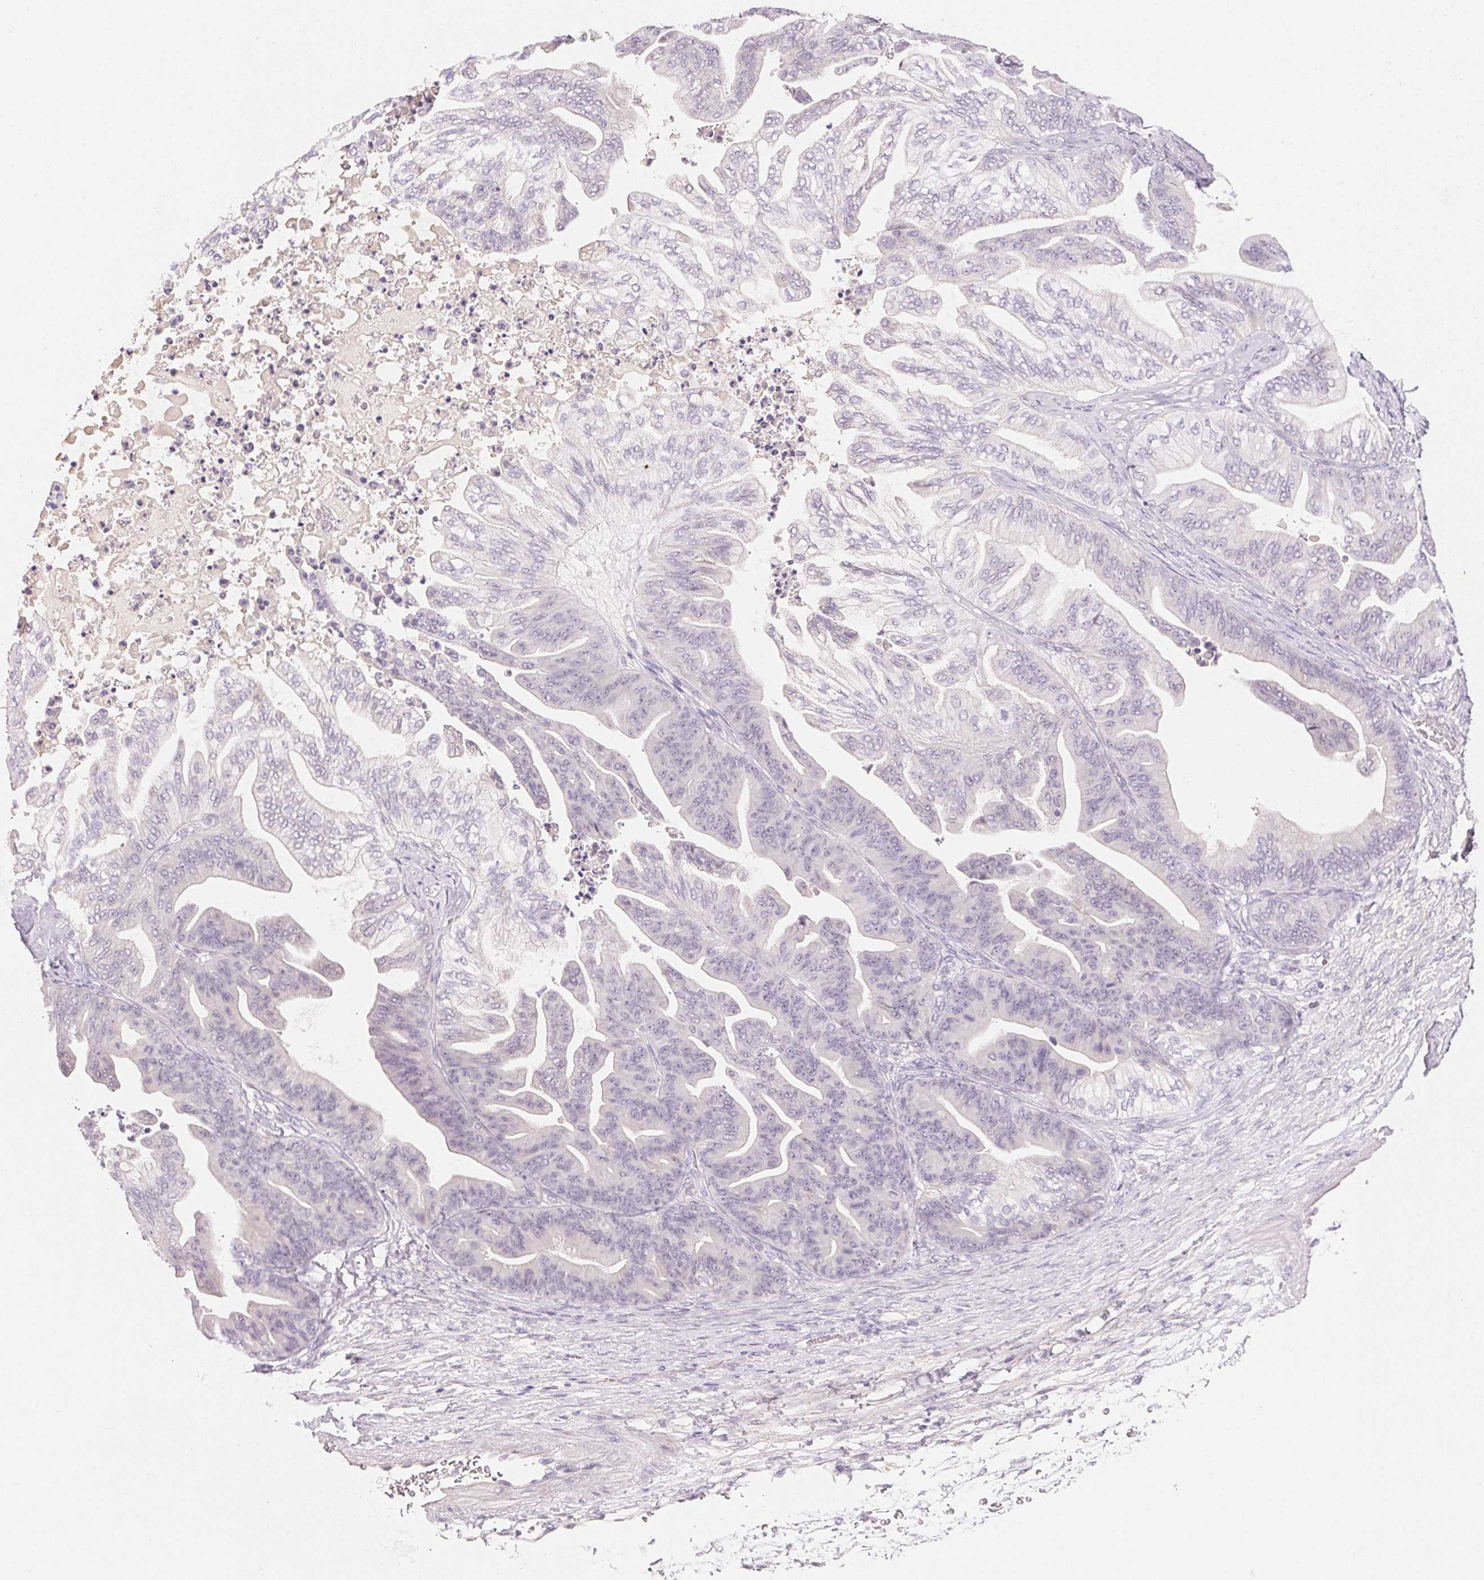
{"staining": {"intensity": "negative", "quantity": "none", "location": "none"}, "tissue": "ovarian cancer", "cell_type": "Tumor cells", "image_type": "cancer", "snomed": [{"axis": "morphology", "description": "Cystadenocarcinoma, mucinous, NOS"}, {"axis": "topography", "description": "Ovary"}], "caption": "A high-resolution image shows immunohistochemistry staining of ovarian cancer, which displays no significant expression in tumor cells.", "gene": "MCOLN3", "patient": {"sex": "female", "age": 67}}